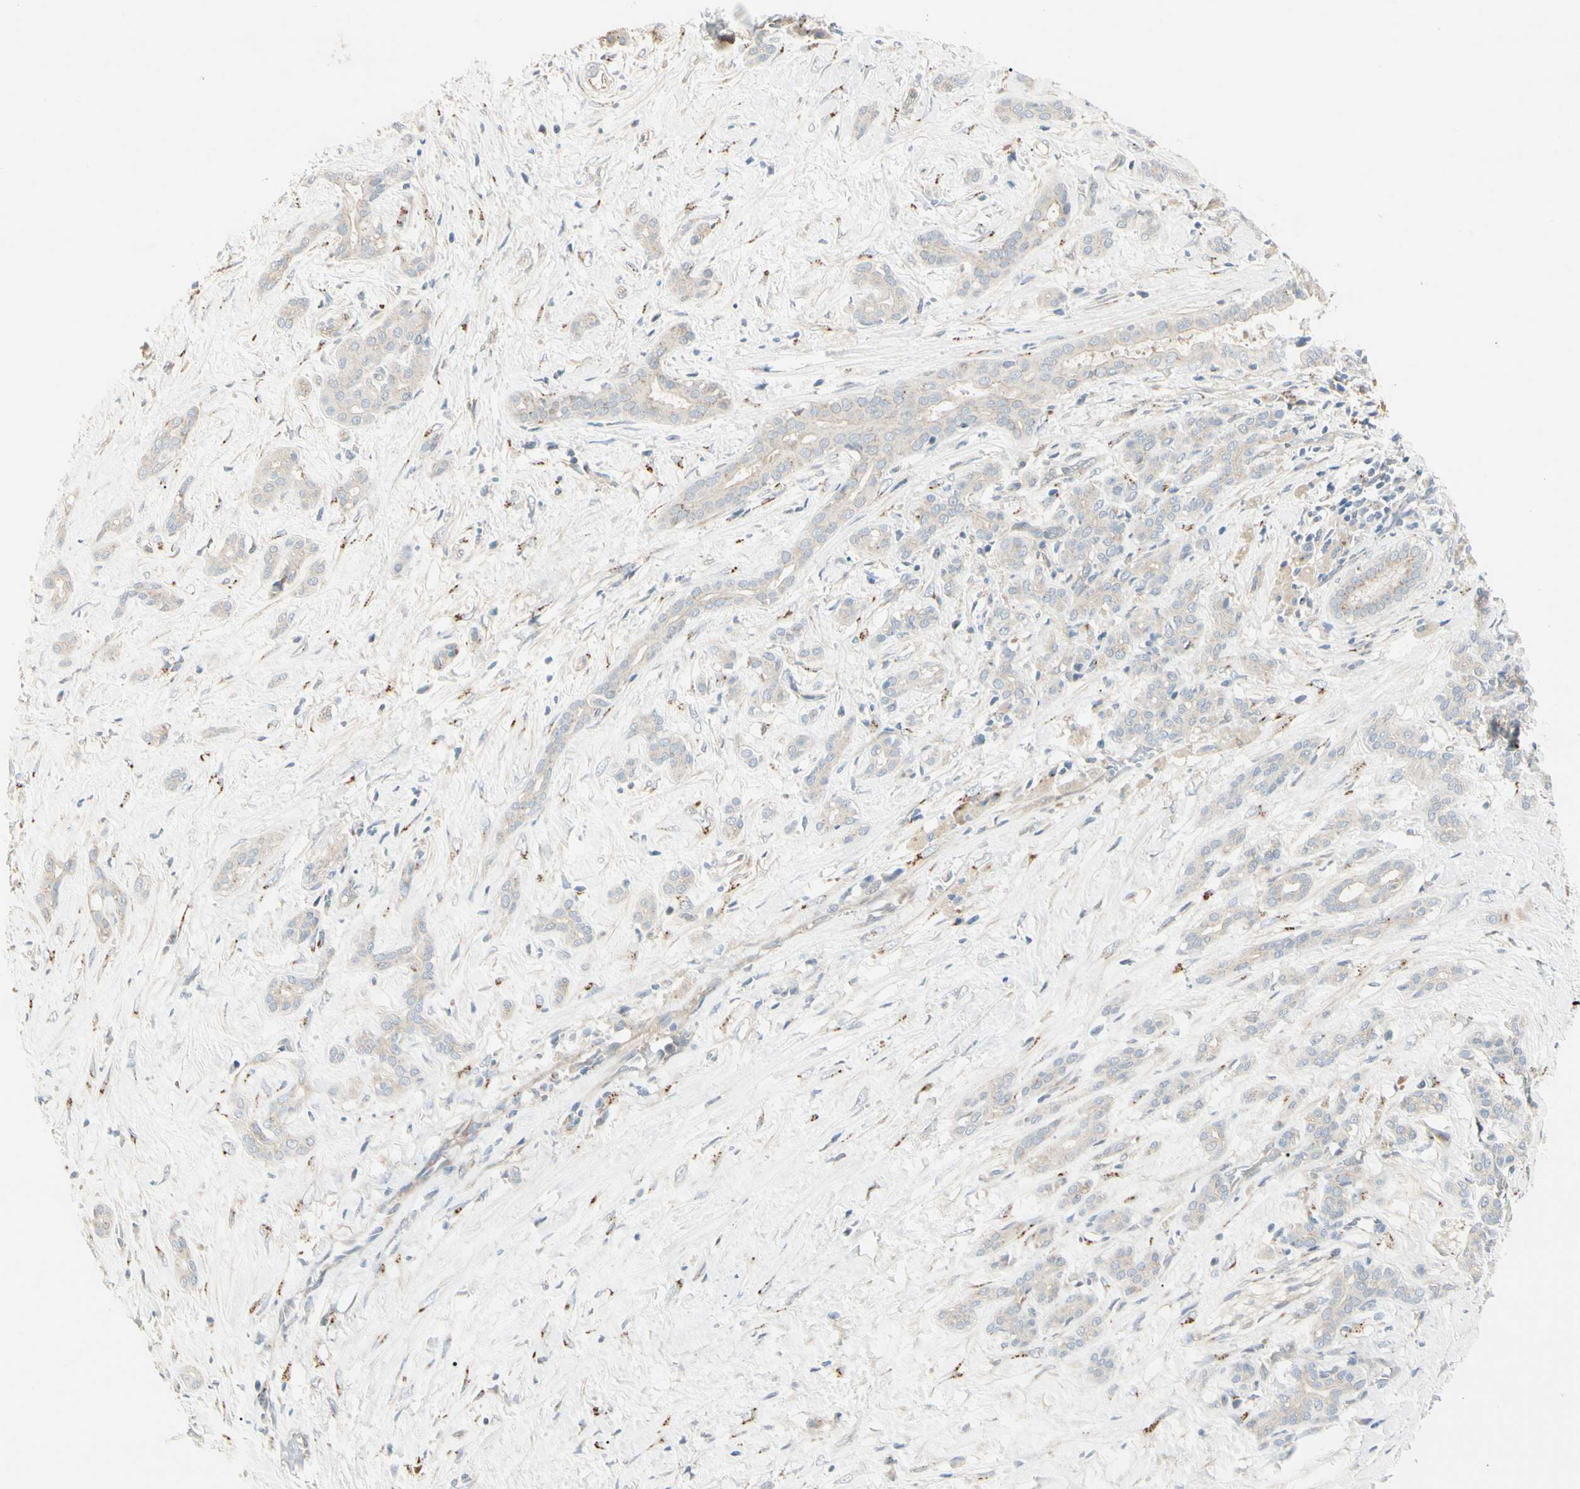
{"staining": {"intensity": "weak", "quantity": ">75%", "location": "cytoplasmic/membranous"}, "tissue": "pancreatic cancer", "cell_type": "Tumor cells", "image_type": "cancer", "snomed": [{"axis": "morphology", "description": "Adenocarcinoma, NOS"}, {"axis": "topography", "description": "Pancreas"}], "caption": "Adenocarcinoma (pancreatic) stained for a protein displays weak cytoplasmic/membranous positivity in tumor cells.", "gene": "ABCA3", "patient": {"sex": "male", "age": 41}}